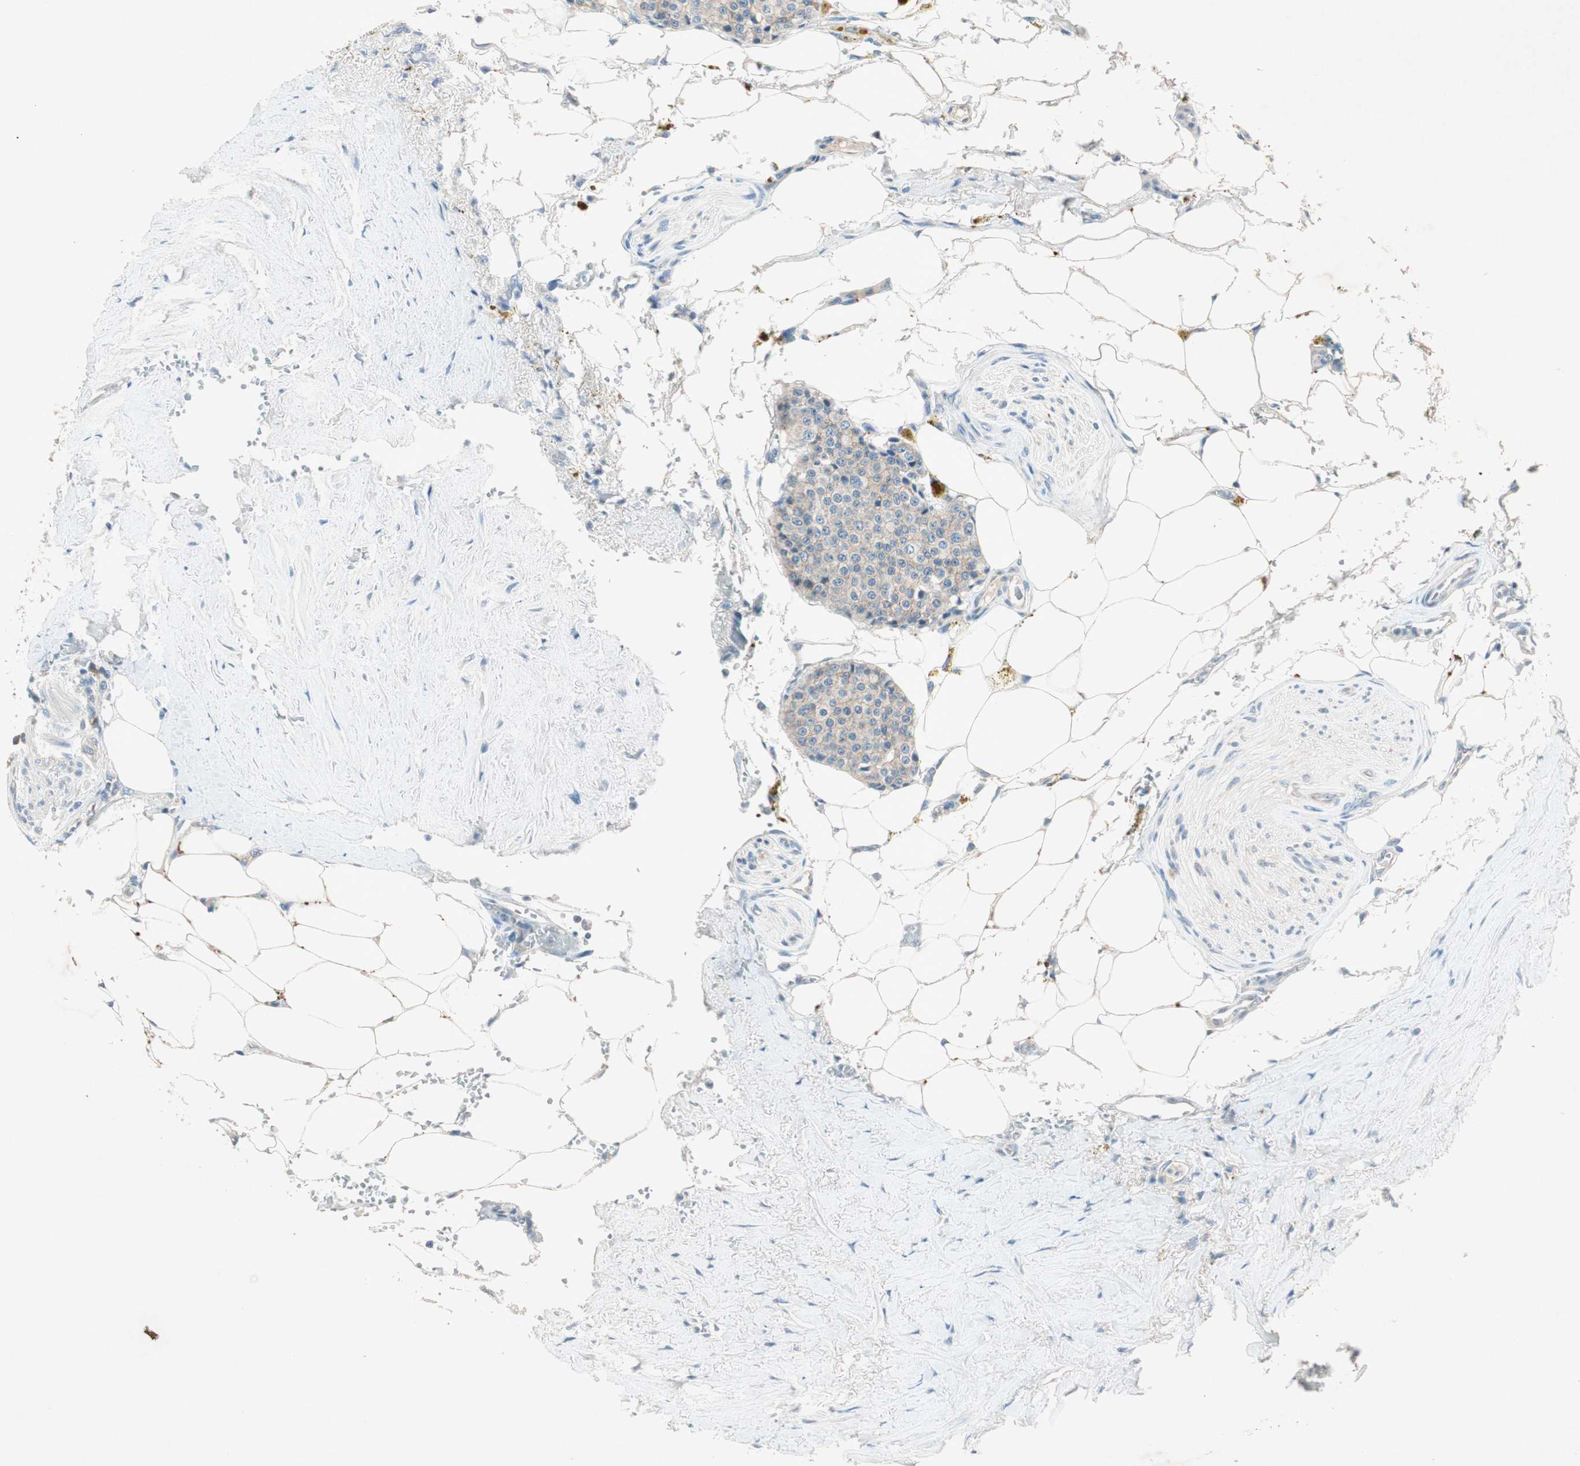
{"staining": {"intensity": "weak", "quantity": "25%-75%", "location": "cytoplasmic/membranous"}, "tissue": "carcinoid", "cell_type": "Tumor cells", "image_type": "cancer", "snomed": [{"axis": "morphology", "description": "Carcinoid, malignant, NOS"}, {"axis": "topography", "description": "Colon"}], "caption": "Tumor cells show low levels of weak cytoplasmic/membranous expression in about 25%-75% of cells in carcinoid.", "gene": "NKAIN1", "patient": {"sex": "female", "age": 61}}